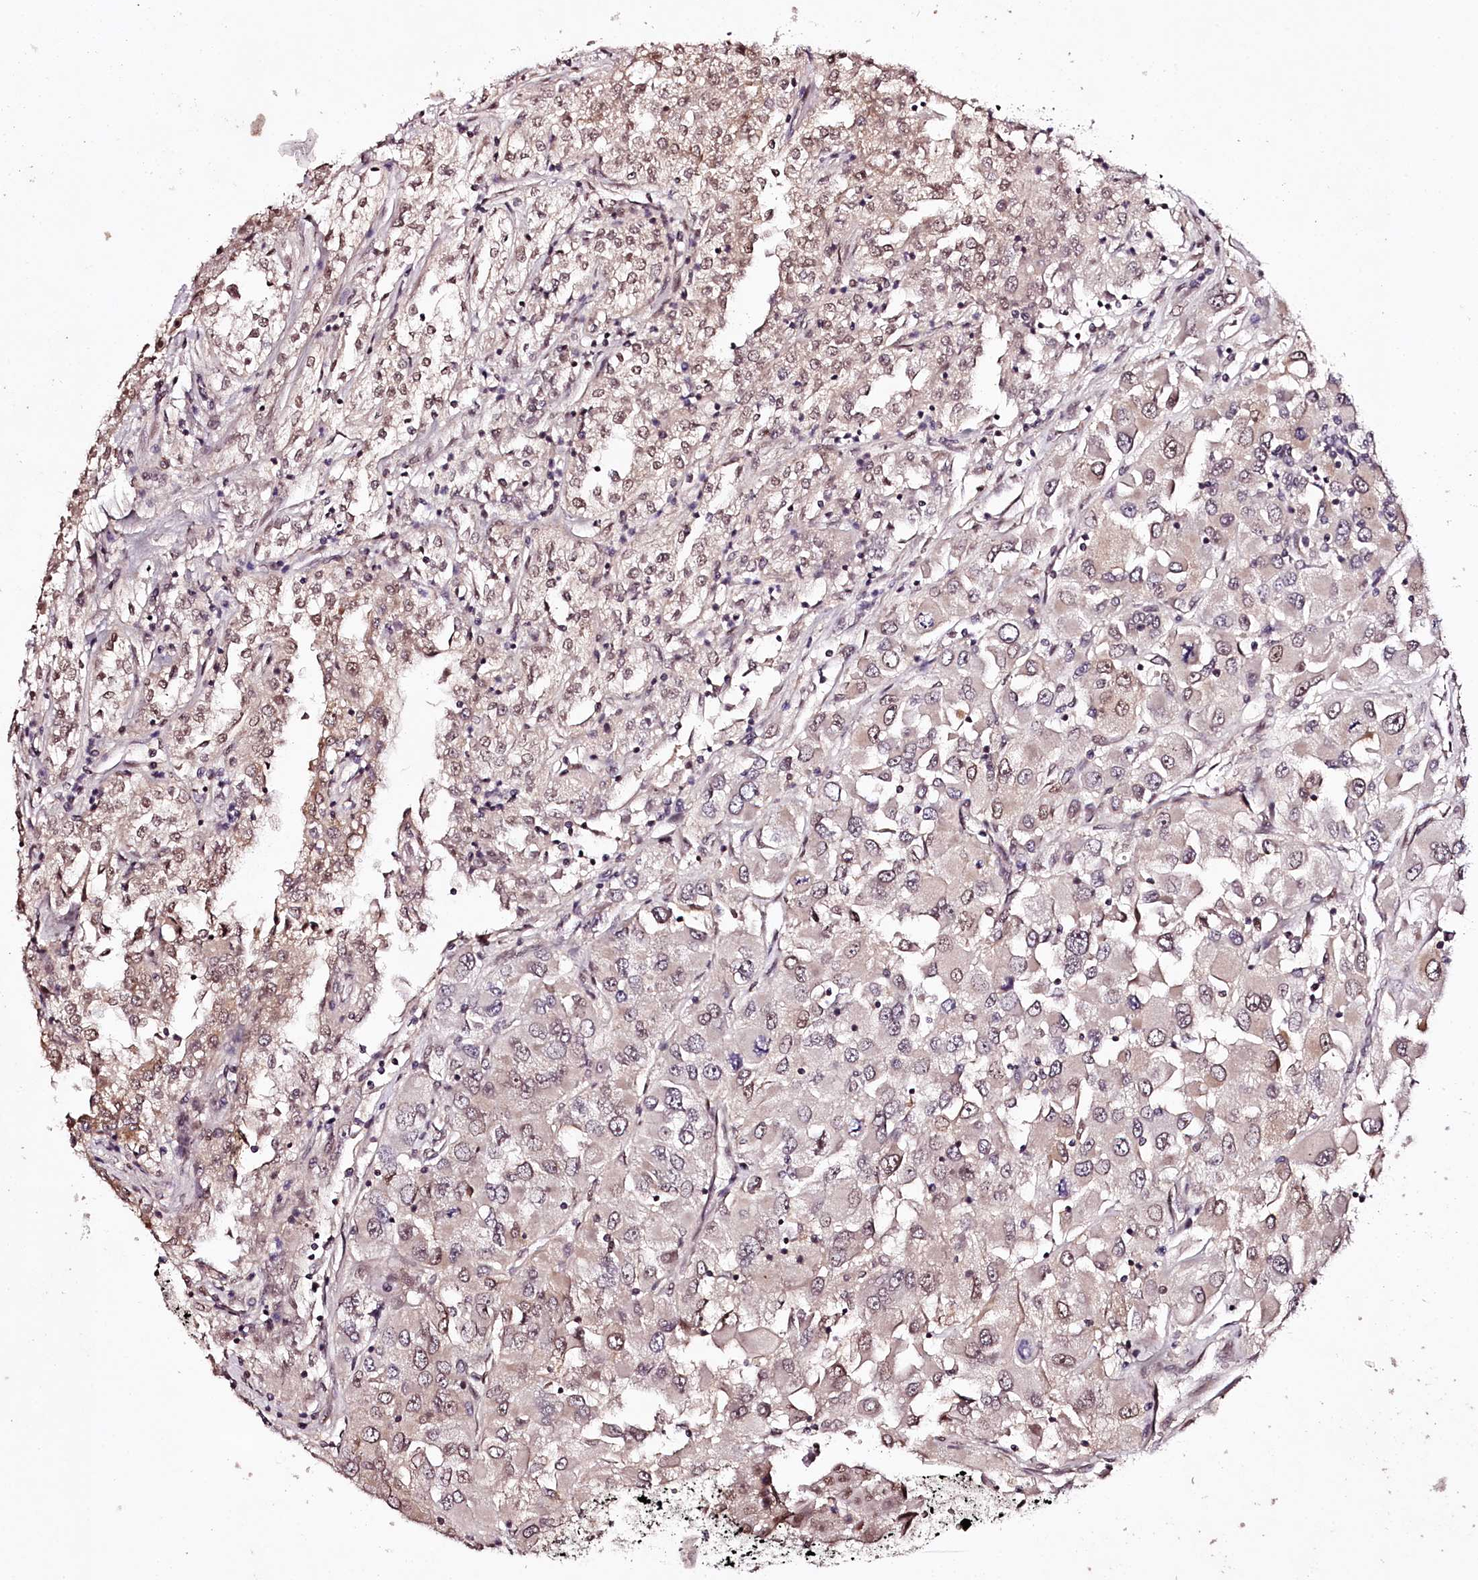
{"staining": {"intensity": "weak", "quantity": "25%-75%", "location": "cytoplasmic/membranous,nuclear"}, "tissue": "renal cancer", "cell_type": "Tumor cells", "image_type": "cancer", "snomed": [{"axis": "morphology", "description": "Adenocarcinoma, NOS"}, {"axis": "topography", "description": "Kidney"}], "caption": "Immunohistochemical staining of human renal cancer (adenocarcinoma) shows weak cytoplasmic/membranous and nuclear protein staining in about 25%-75% of tumor cells. (Stains: DAB in brown, nuclei in blue, Microscopy: brightfield microscopy at high magnification).", "gene": "TTC33", "patient": {"sex": "female", "age": 52}}